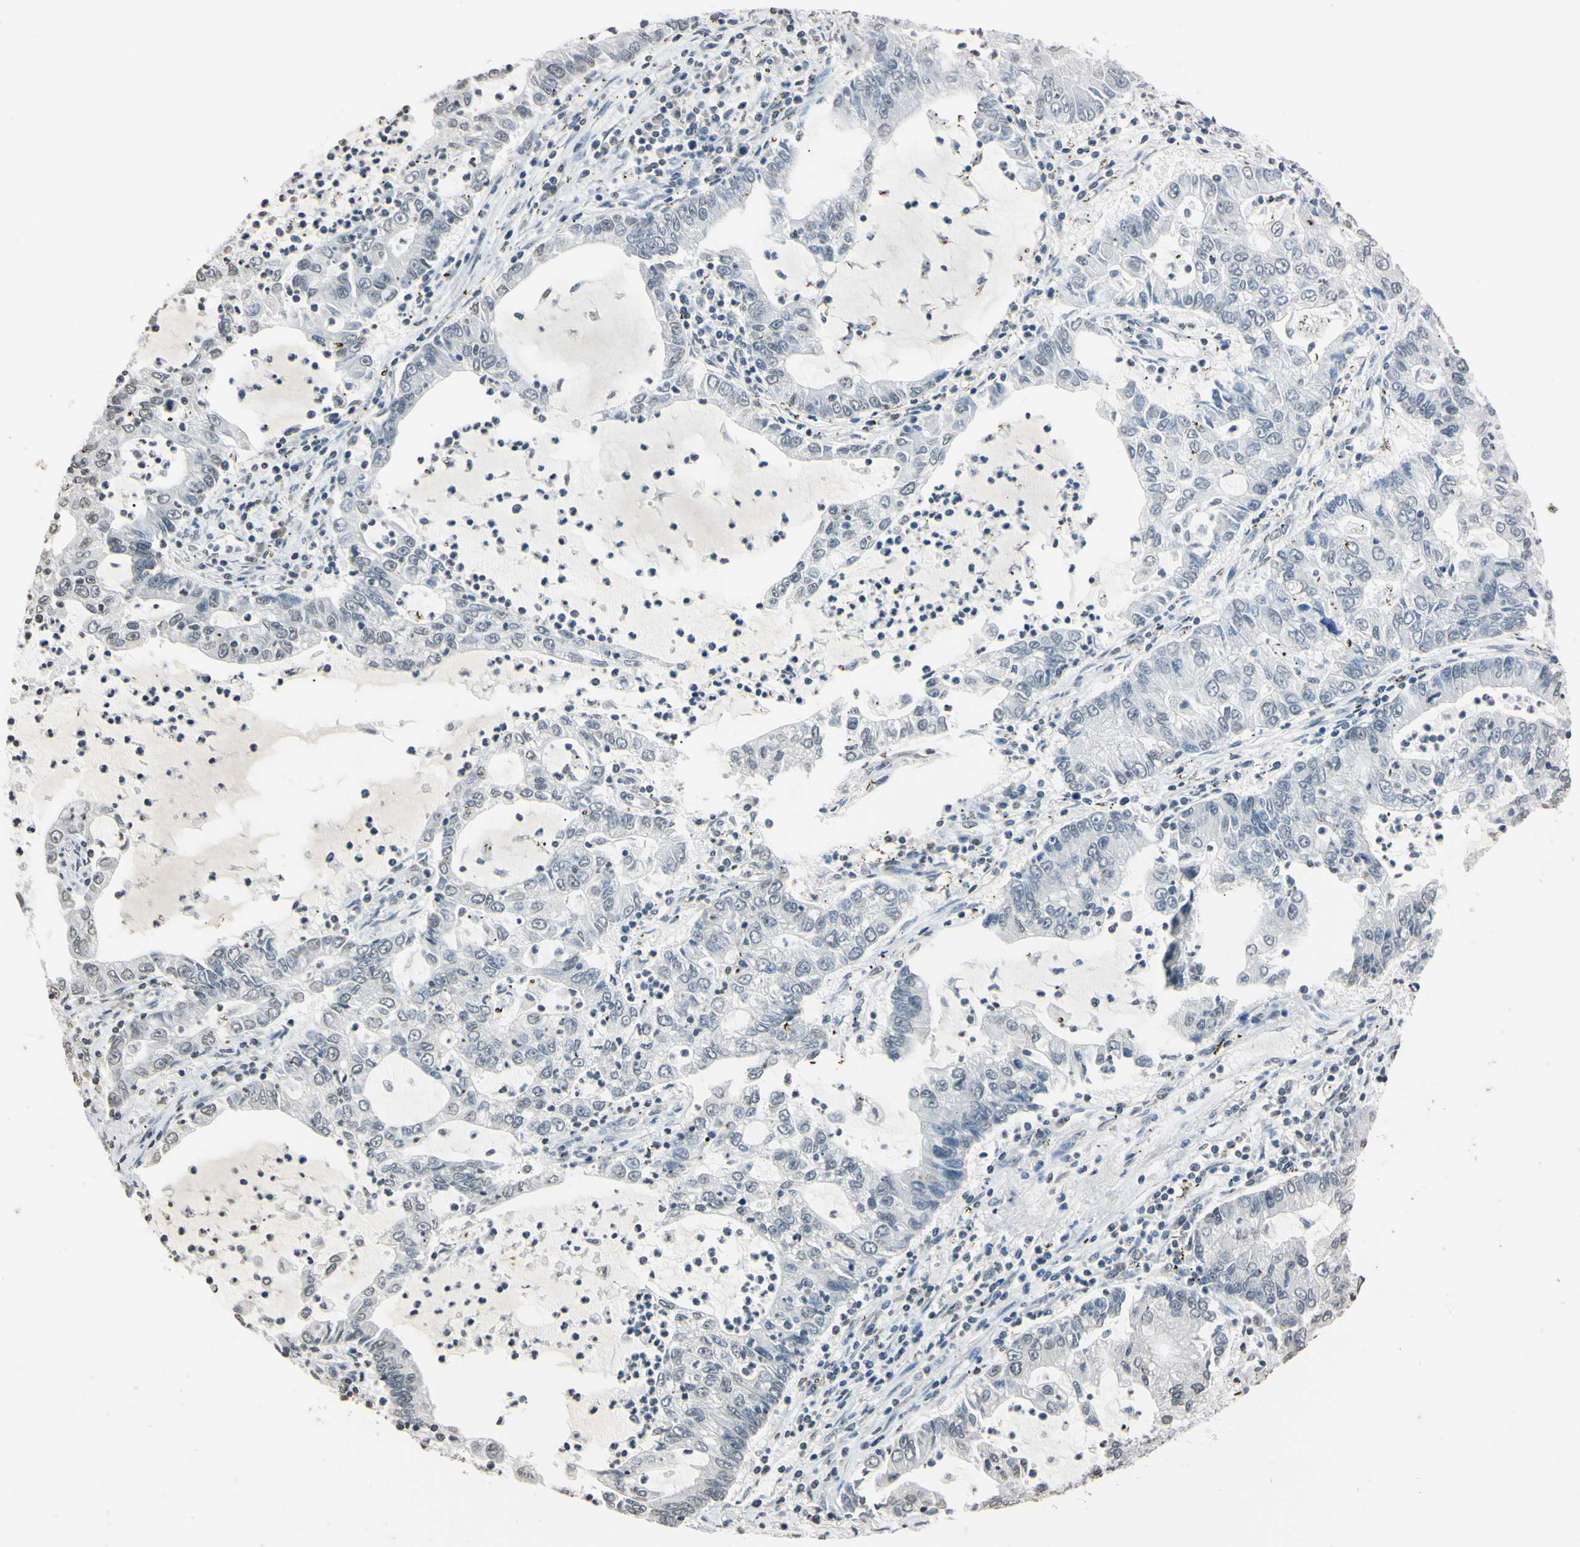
{"staining": {"intensity": "weak", "quantity": "<25%", "location": "nuclear"}, "tissue": "lung cancer", "cell_type": "Tumor cells", "image_type": "cancer", "snomed": [{"axis": "morphology", "description": "Adenocarcinoma, NOS"}, {"axis": "topography", "description": "Lung"}], "caption": "The micrograph reveals no significant staining in tumor cells of lung cancer.", "gene": "CDC45", "patient": {"sex": "female", "age": 51}}